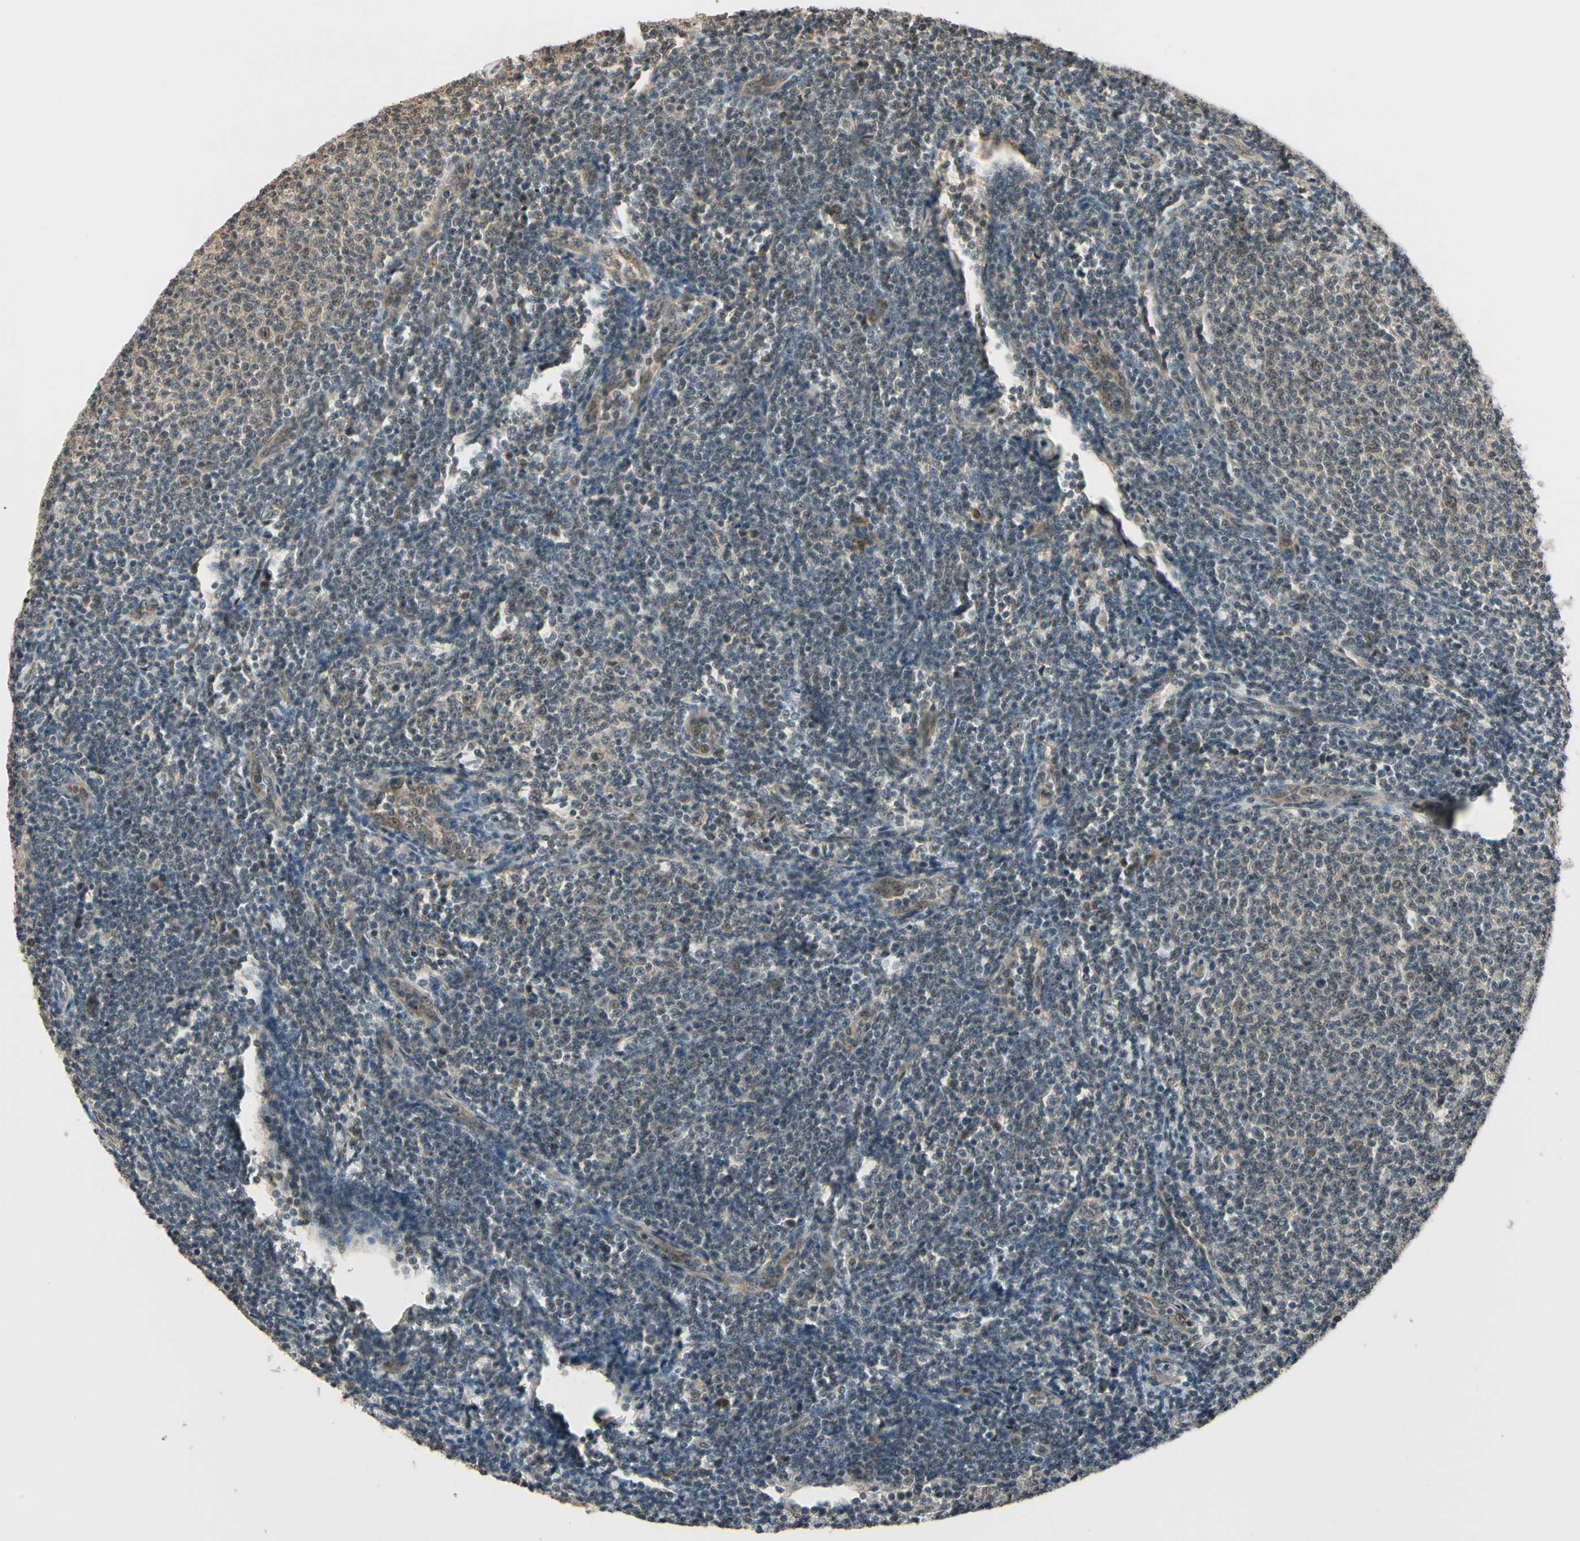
{"staining": {"intensity": "negative", "quantity": "none", "location": "none"}, "tissue": "lymphoma", "cell_type": "Tumor cells", "image_type": "cancer", "snomed": [{"axis": "morphology", "description": "Malignant lymphoma, non-Hodgkin's type, Low grade"}, {"axis": "topography", "description": "Lymph node"}], "caption": "Lymphoma was stained to show a protein in brown. There is no significant positivity in tumor cells. (DAB (3,3'-diaminobenzidine) IHC with hematoxylin counter stain).", "gene": "MCPH1", "patient": {"sex": "male", "age": 66}}